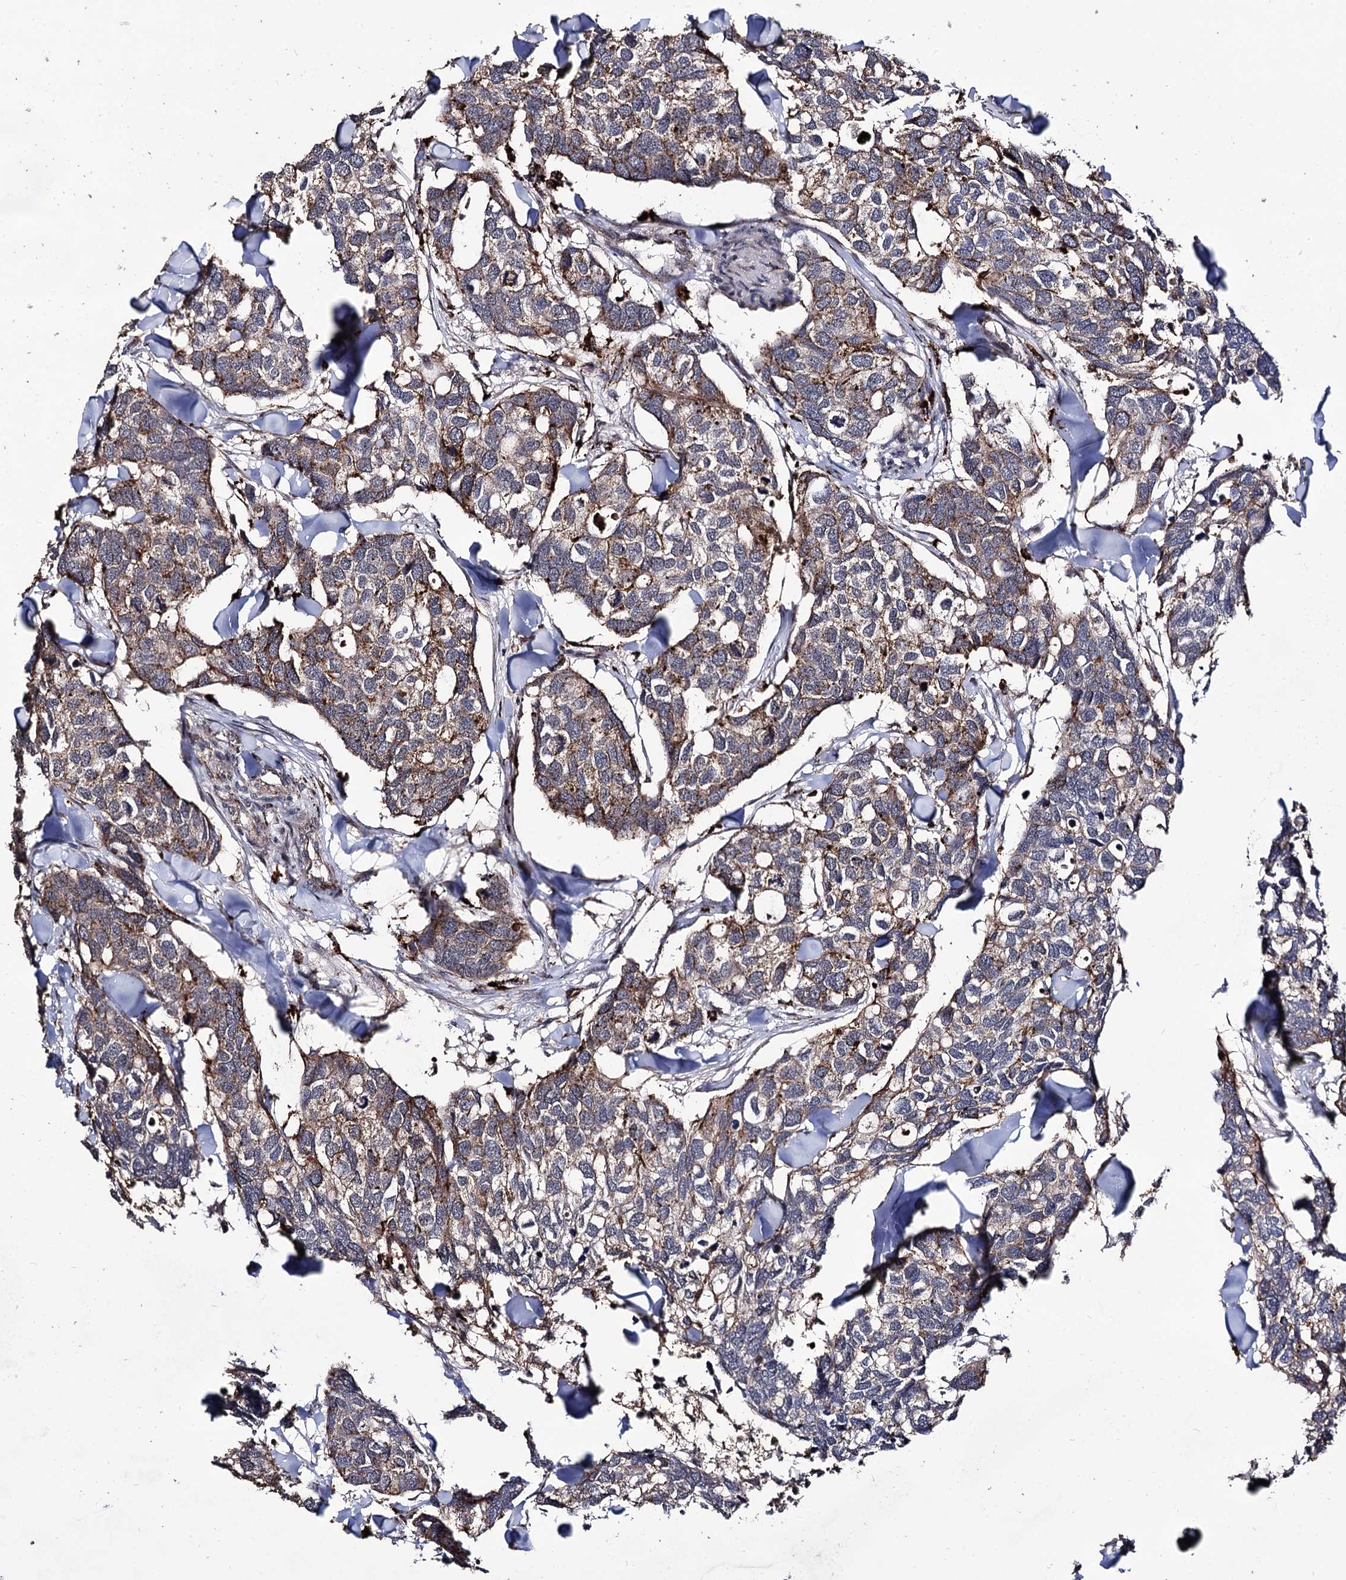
{"staining": {"intensity": "moderate", "quantity": "25%-75%", "location": "cytoplasmic/membranous"}, "tissue": "breast cancer", "cell_type": "Tumor cells", "image_type": "cancer", "snomed": [{"axis": "morphology", "description": "Duct carcinoma"}, {"axis": "topography", "description": "Breast"}], "caption": "A medium amount of moderate cytoplasmic/membranous staining is appreciated in about 25%-75% of tumor cells in breast infiltrating ductal carcinoma tissue.", "gene": "MICAL2", "patient": {"sex": "female", "age": 83}}